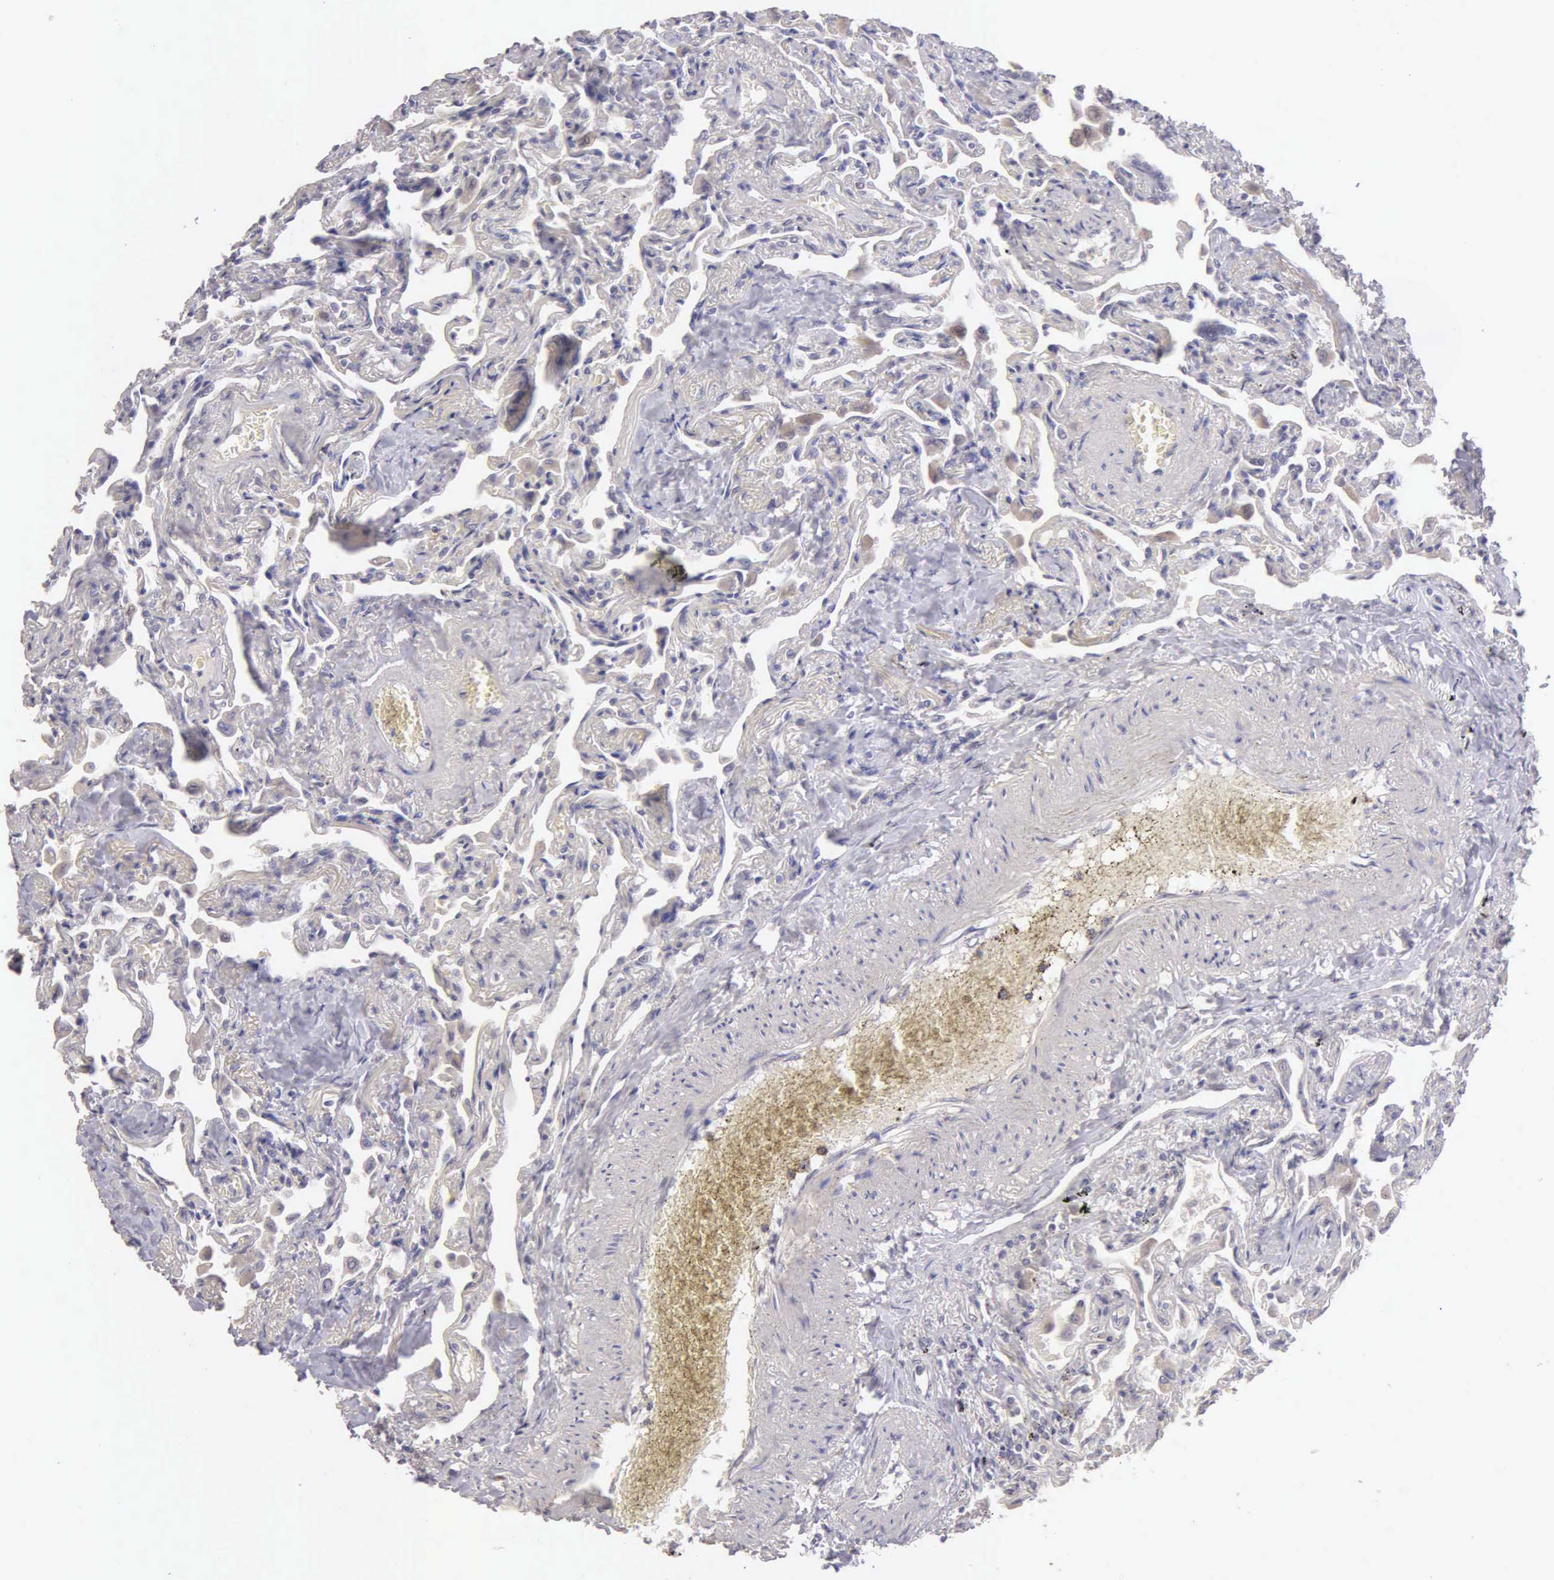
{"staining": {"intensity": "negative", "quantity": "none", "location": "none"}, "tissue": "lung", "cell_type": "Alveolar cells", "image_type": "normal", "snomed": [{"axis": "morphology", "description": "Normal tissue, NOS"}, {"axis": "topography", "description": "Lung"}], "caption": "Photomicrograph shows no protein positivity in alveolar cells of benign lung. (DAB (3,3'-diaminobenzidine) immunohistochemistry, high magnification).", "gene": "ESR1", "patient": {"sex": "male", "age": 73}}